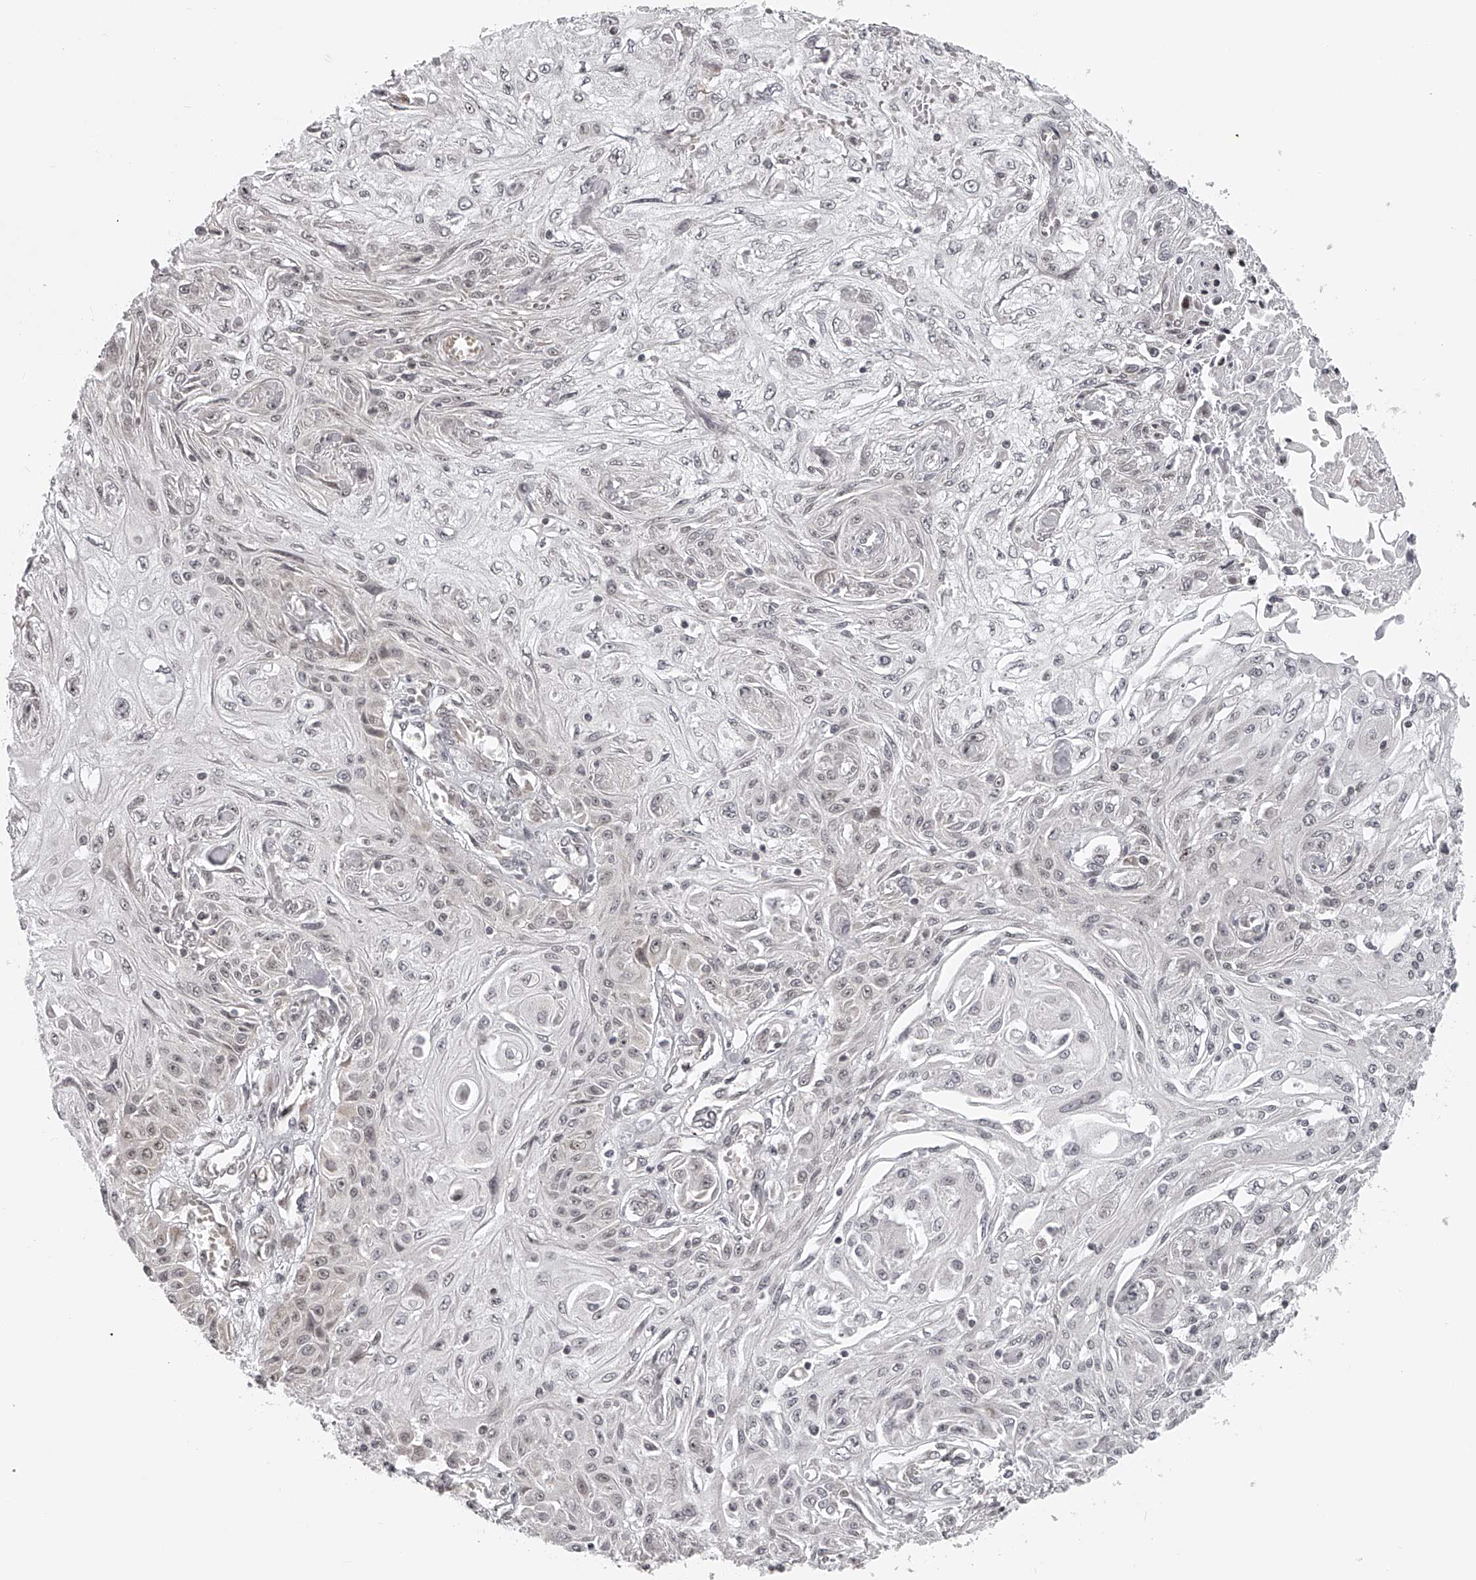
{"staining": {"intensity": "negative", "quantity": "none", "location": "none"}, "tissue": "skin cancer", "cell_type": "Tumor cells", "image_type": "cancer", "snomed": [{"axis": "morphology", "description": "Squamous cell carcinoma, NOS"}, {"axis": "morphology", "description": "Squamous cell carcinoma, metastatic, NOS"}, {"axis": "topography", "description": "Skin"}, {"axis": "topography", "description": "Lymph node"}], "caption": "There is no significant positivity in tumor cells of skin metastatic squamous cell carcinoma.", "gene": "ODF2L", "patient": {"sex": "male", "age": 75}}